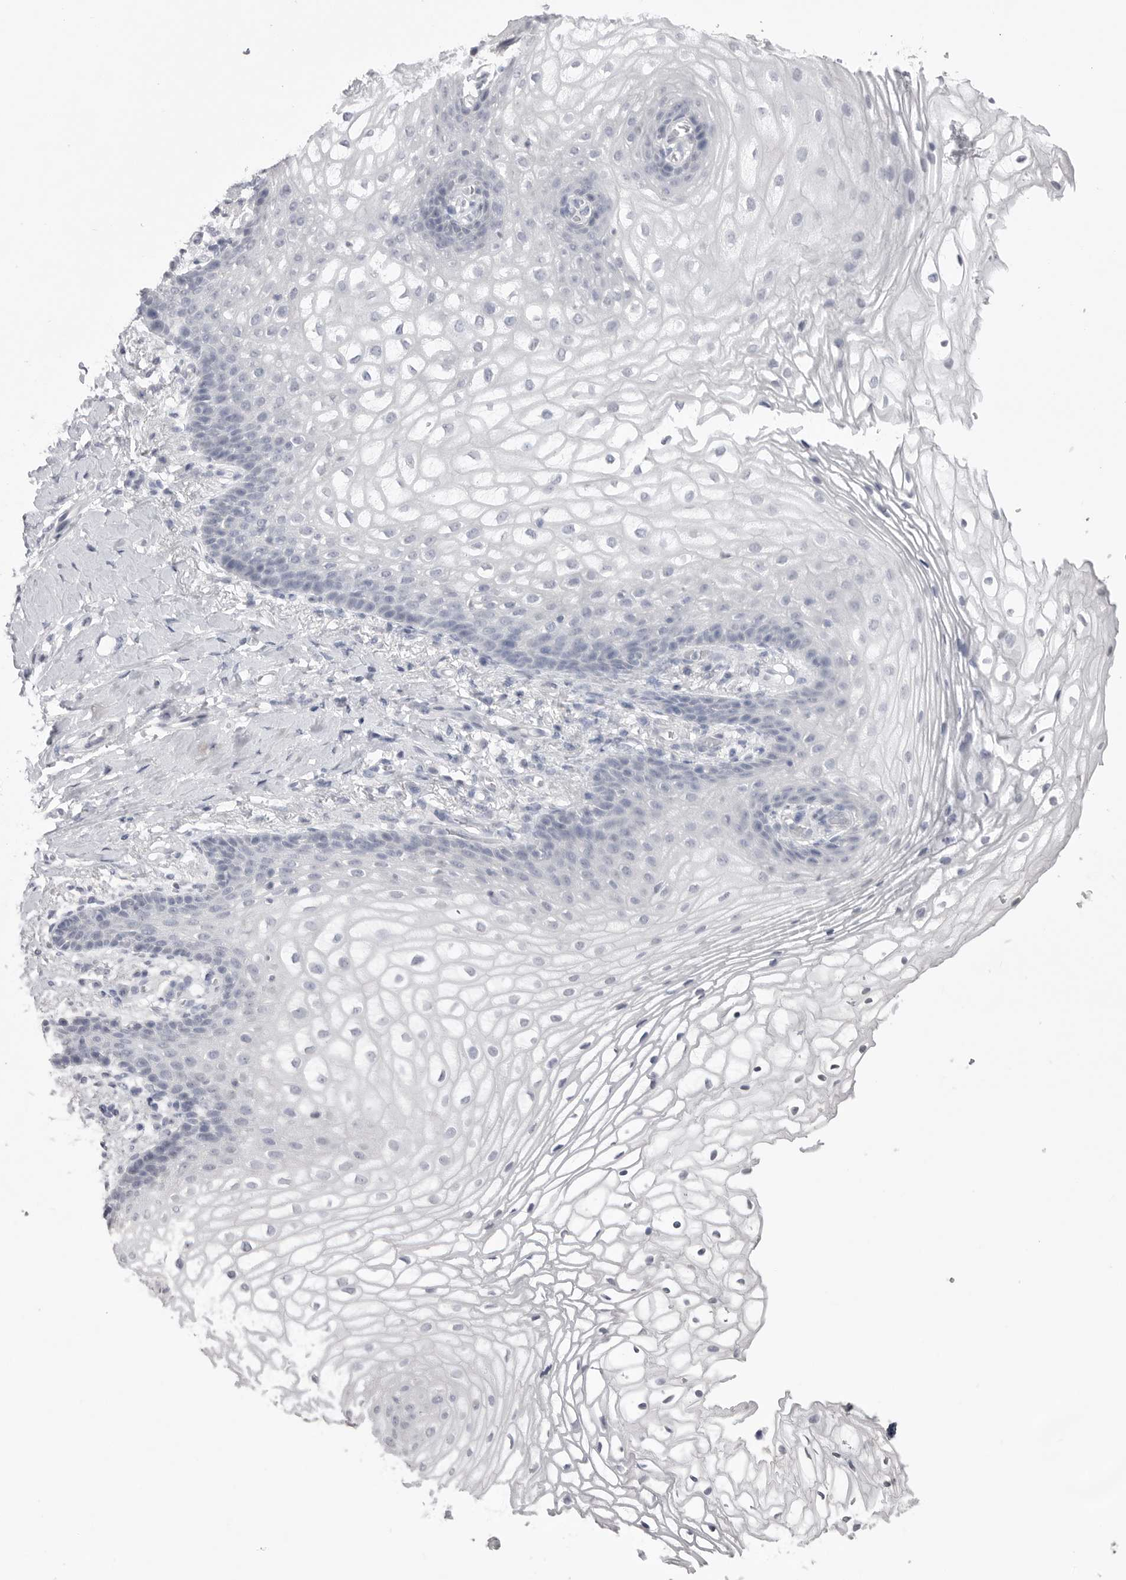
{"staining": {"intensity": "negative", "quantity": "none", "location": "none"}, "tissue": "vagina", "cell_type": "Squamous epithelial cells", "image_type": "normal", "snomed": [{"axis": "morphology", "description": "Normal tissue, NOS"}, {"axis": "topography", "description": "Vagina"}], "caption": "Human vagina stained for a protein using immunohistochemistry shows no staining in squamous epithelial cells.", "gene": "ICAM5", "patient": {"sex": "female", "age": 60}}